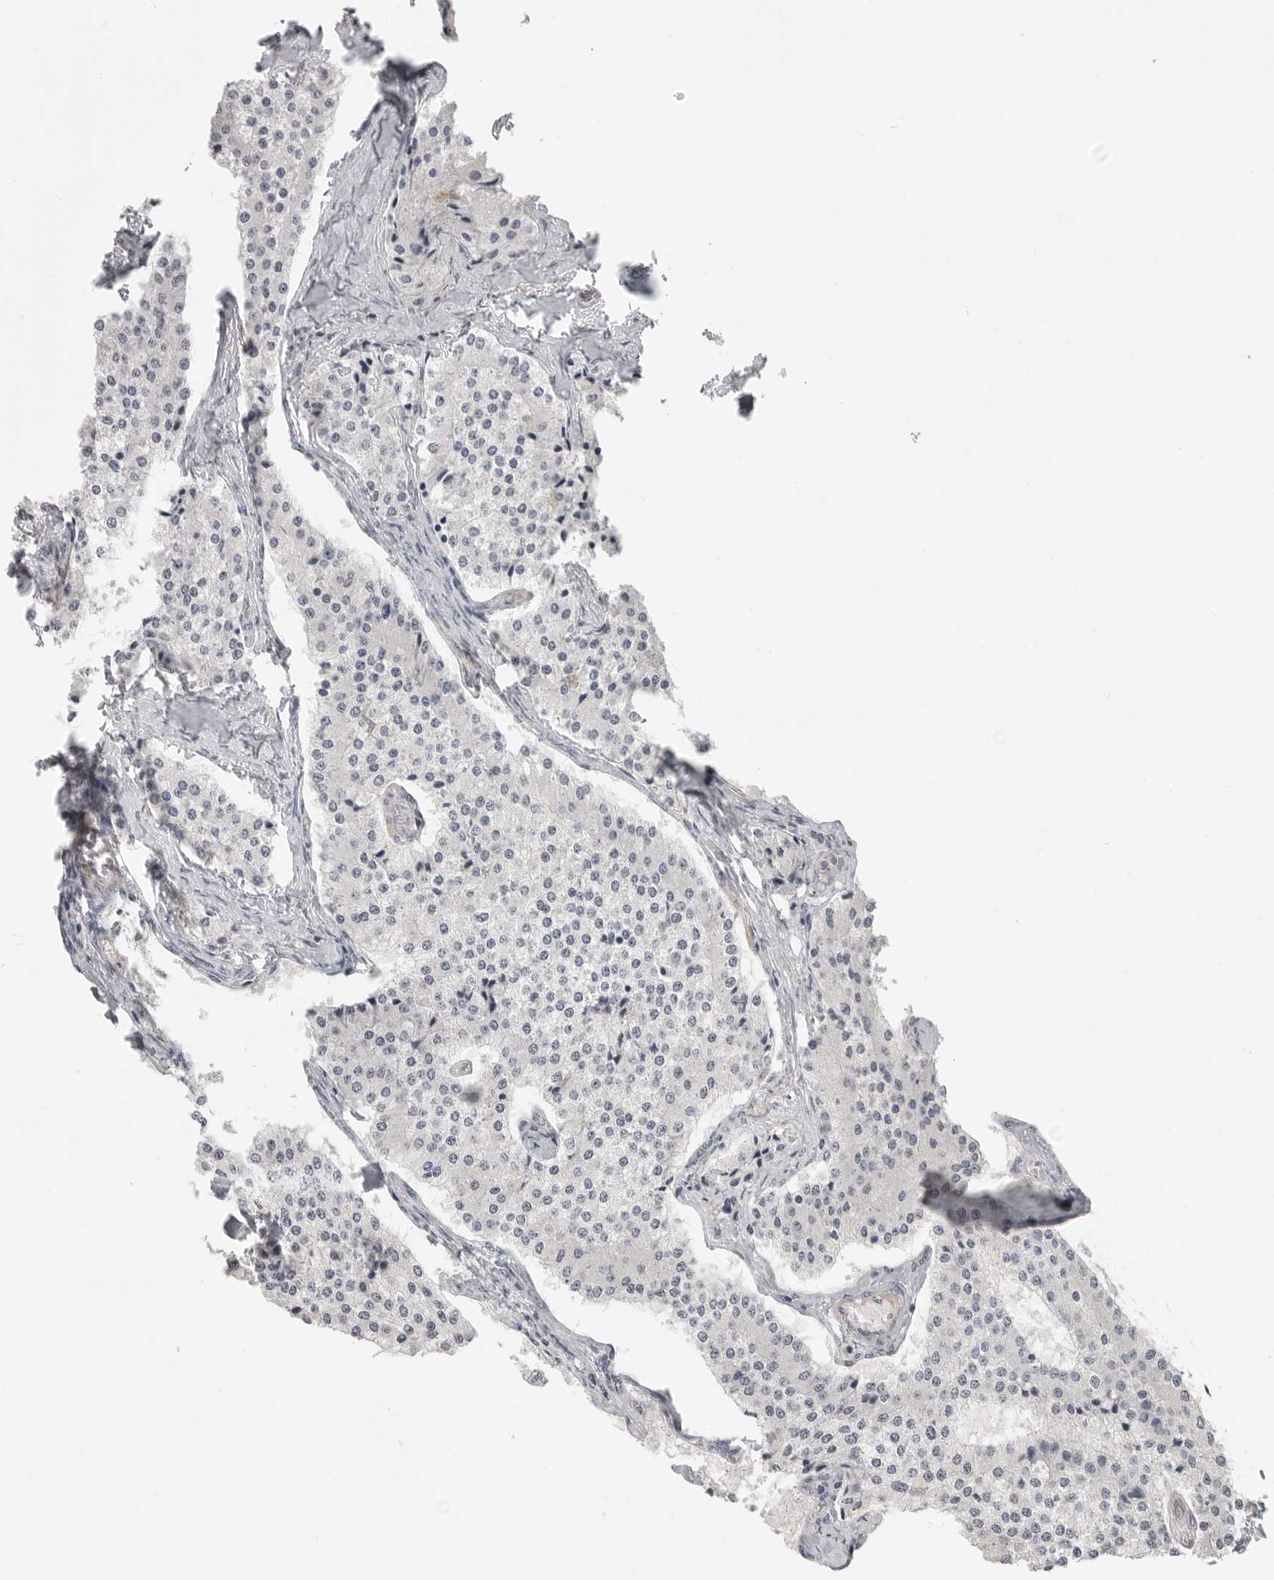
{"staining": {"intensity": "negative", "quantity": "none", "location": "none"}, "tissue": "carcinoid", "cell_type": "Tumor cells", "image_type": "cancer", "snomed": [{"axis": "morphology", "description": "Carcinoid, malignant, NOS"}, {"axis": "topography", "description": "Colon"}], "caption": "DAB (3,3'-diaminobenzidine) immunohistochemical staining of human carcinoid (malignant) demonstrates no significant positivity in tumor cells.", "gene": "IFNGR1", "patient": {"sex": "female", "age": 52}}